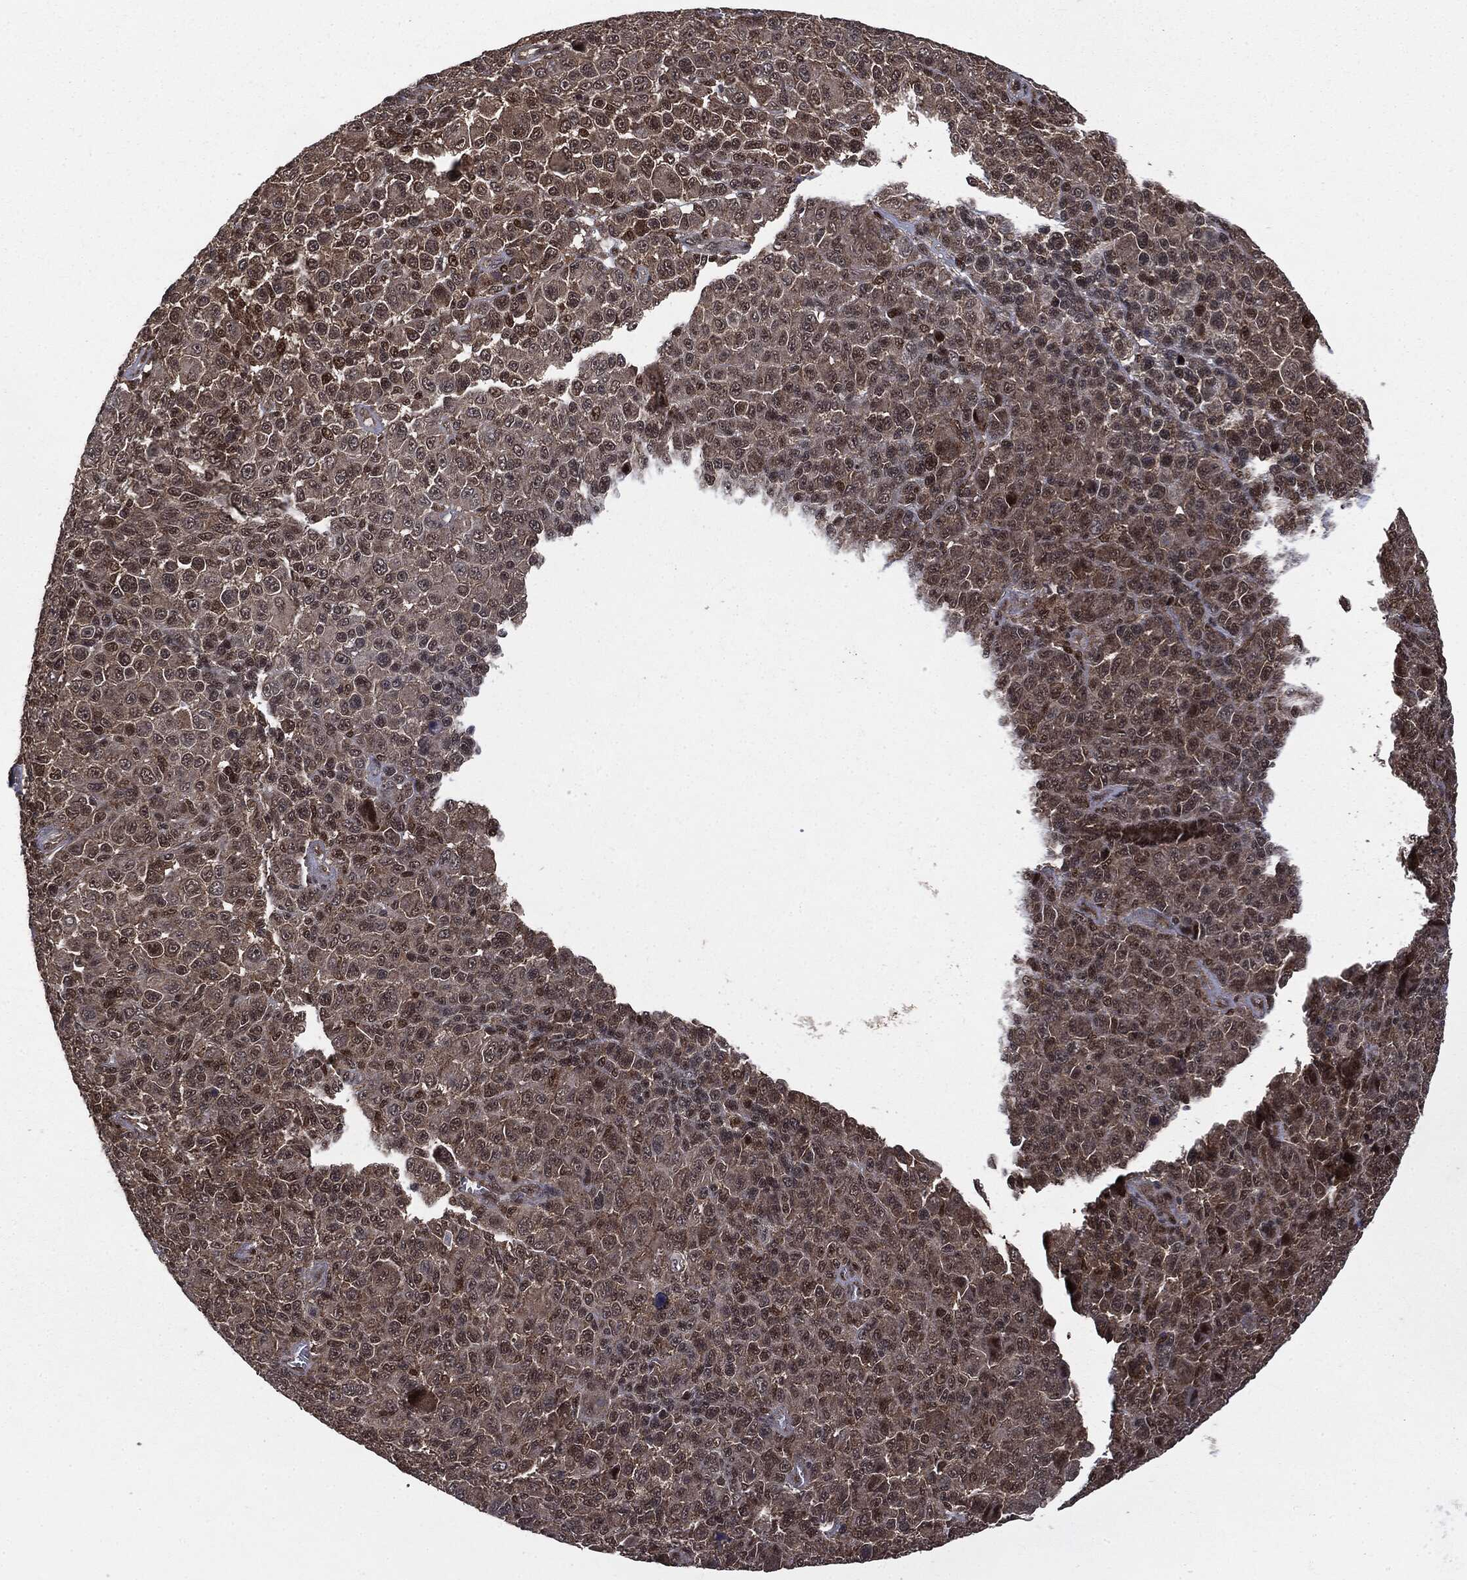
{"staining": {"intensity": "moderate", "quantity": "25%-75%", "location": "cytoplasmic/membranous,nuclear"}, "tissue": "melanoma", "cell_type": "Tumor cells", "image_type": "cancer", "snomed": [{"axis": "morphology", "description": "Malignant melanoma, NOS"}, {"axis": "topography", "description": "Skin"}], "caption": "IHC image of melanoma stained for a protein (brown), which exhibits medium levels of moderate cytoplasmic/membranous and nuclear positivity in about 25%-75% of tumor cells.", "gene": "PTPA", "patient": {"sex": "female", "age": 57}}